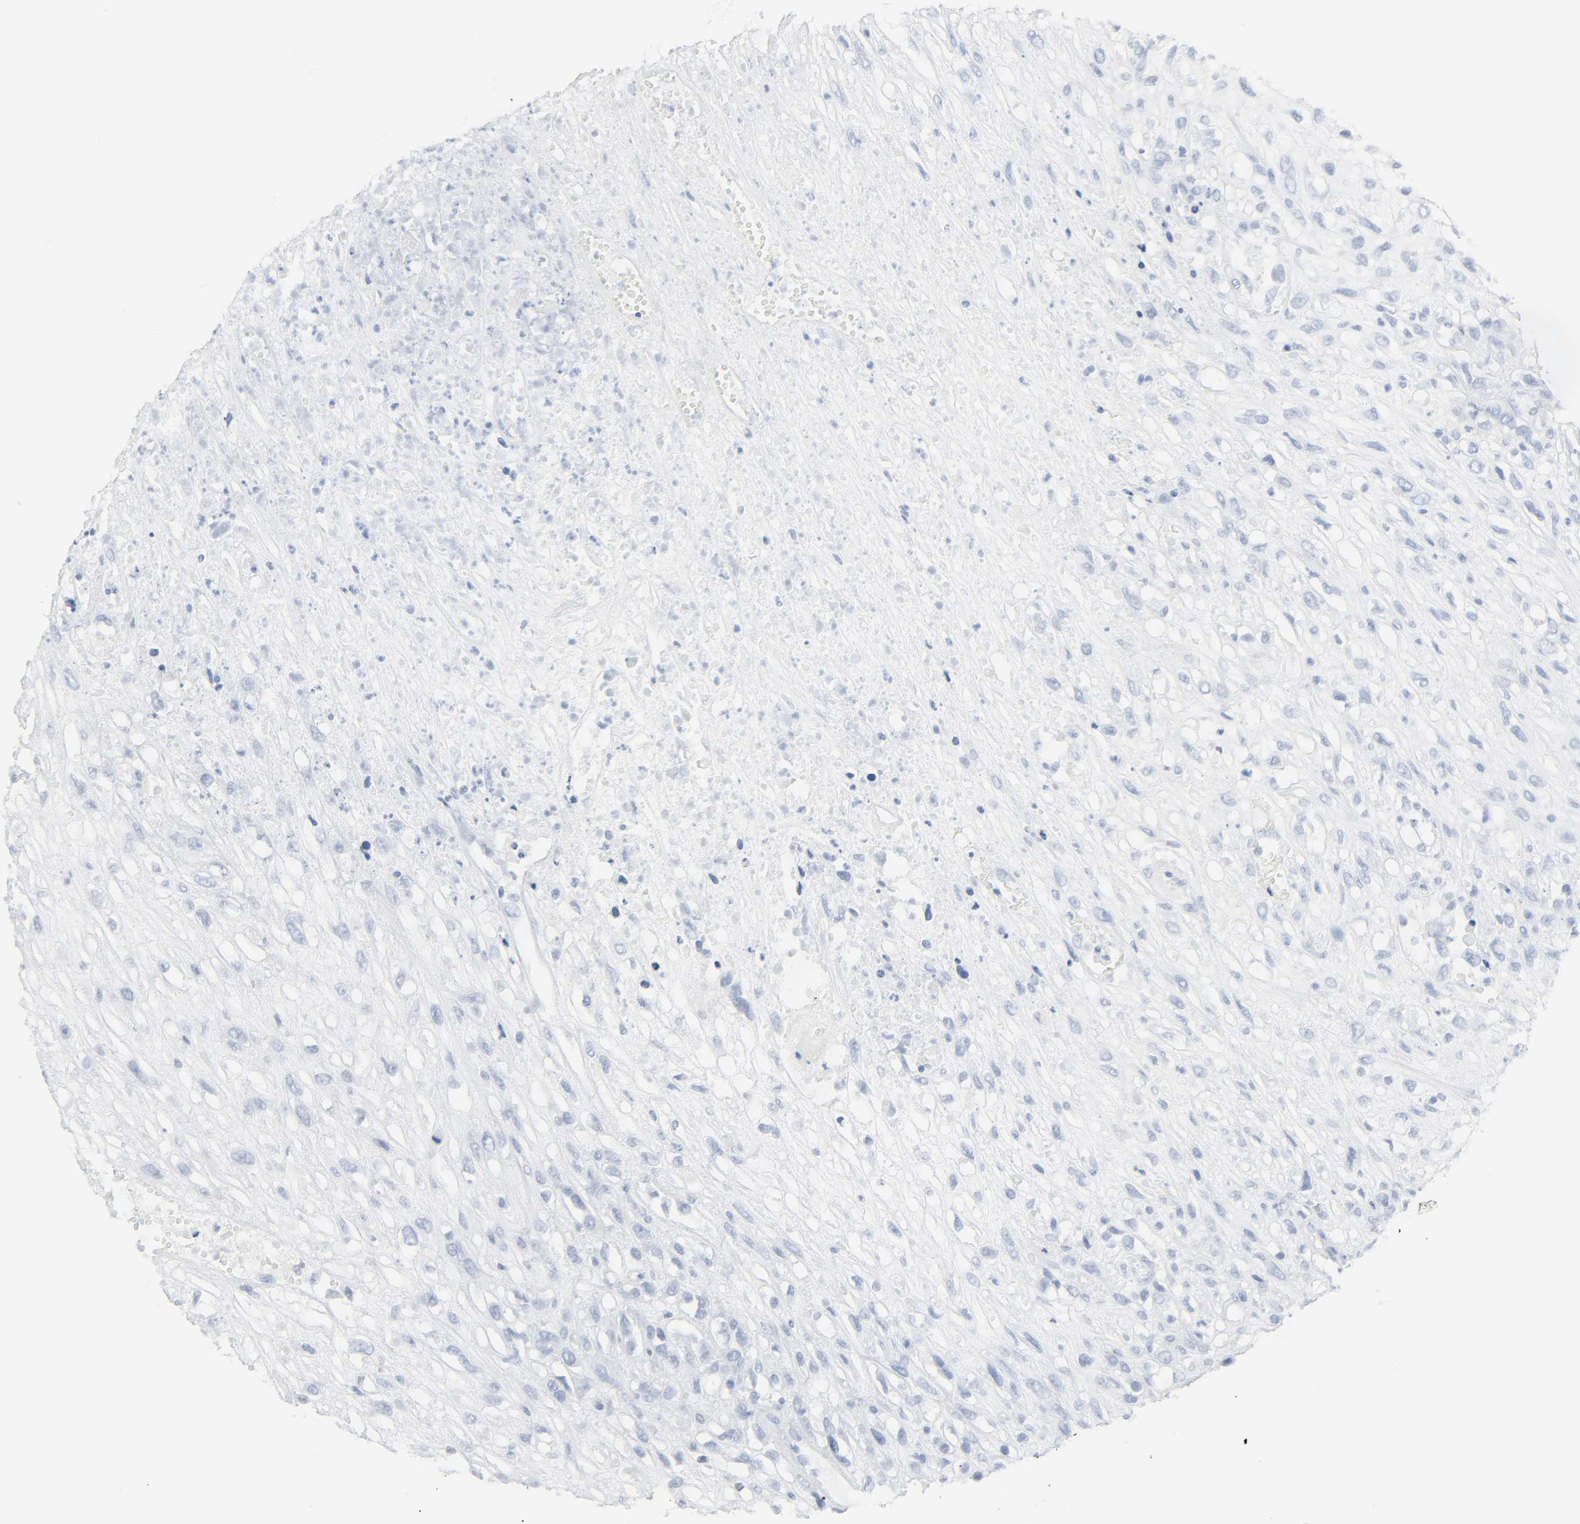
{"staining": {"intensity": "negative", "quantity": "none", "location": "none"}, "tissue": "head and neck cancer", "cell_type": "Tumor cells", "image_type": "cancer", "snomed": [{"axis": "morphology", "description": "Necrosis, NOS"}, {"axis": "morphology", "description": "Neoplasm, malignant, NOS"}, {"axis": "topography", "description": "Salivary gland"}, {"axis": "topography", "description": "Head-Neck"}], "caption": "Immunohistochemical staining of human head and neck cancer (malignant neoplasm) reveals no significant expression in tumor cells.", "gene": "ZBTB16", "patient": {"sex": "male", "age": 43}}